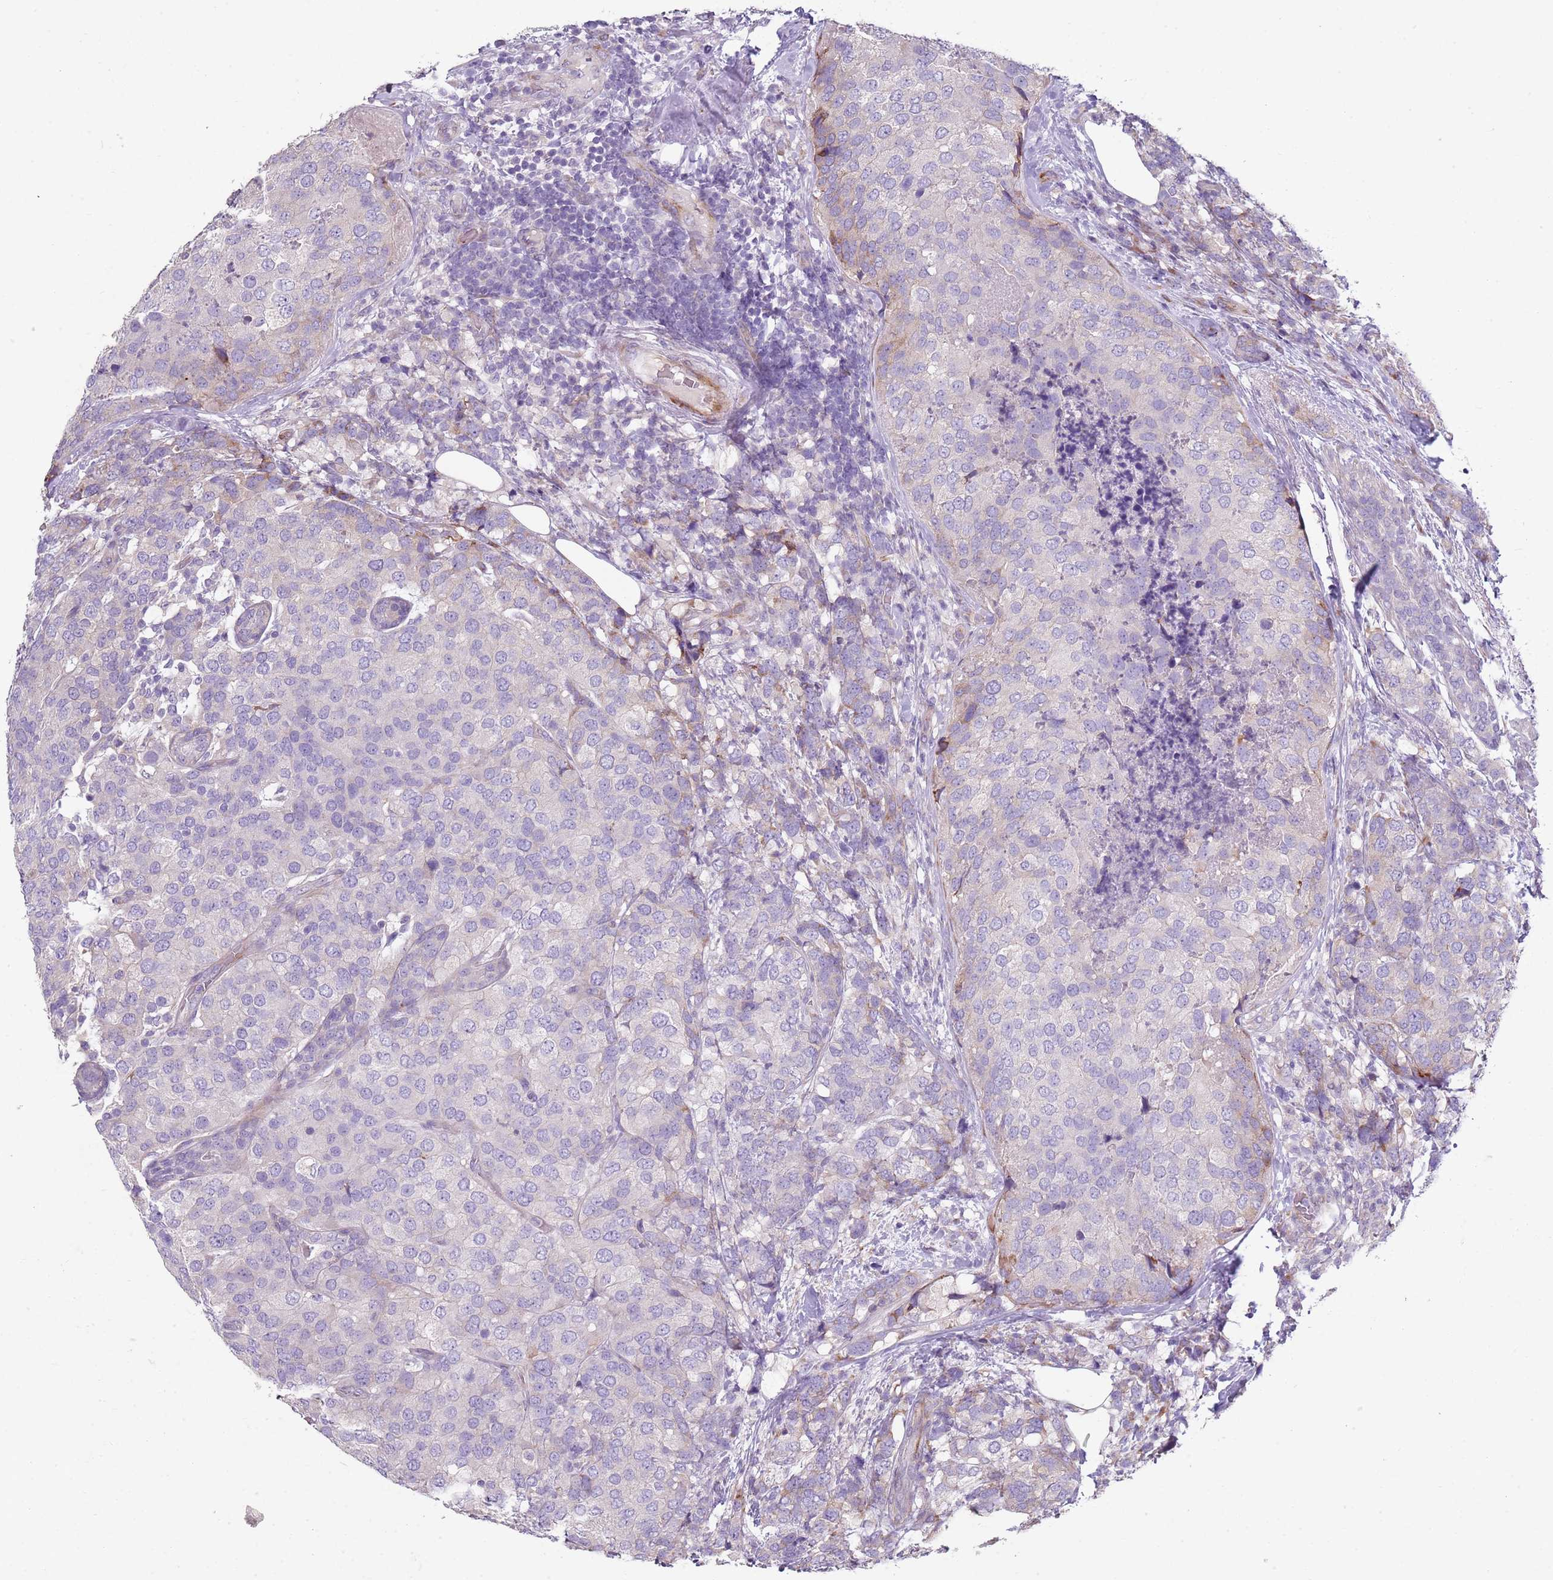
{"staining": {"intensity": "negative", "quantity": "none", "location": "none"}, "tissue": "breast cancer", "cell_type": "Tumor cells", "image_type": "cancer", "snomed": [{"axis": "morphology", "description": "Lobular carcinoma"}, {"axis": "topography", "description": "Breast"}], "caption": "This is an IHC micrograph of human breast cancer. There is no expression in tumor cells.", "gene": "ZNF583", "patient": {"sex": "female", "age": 59}}